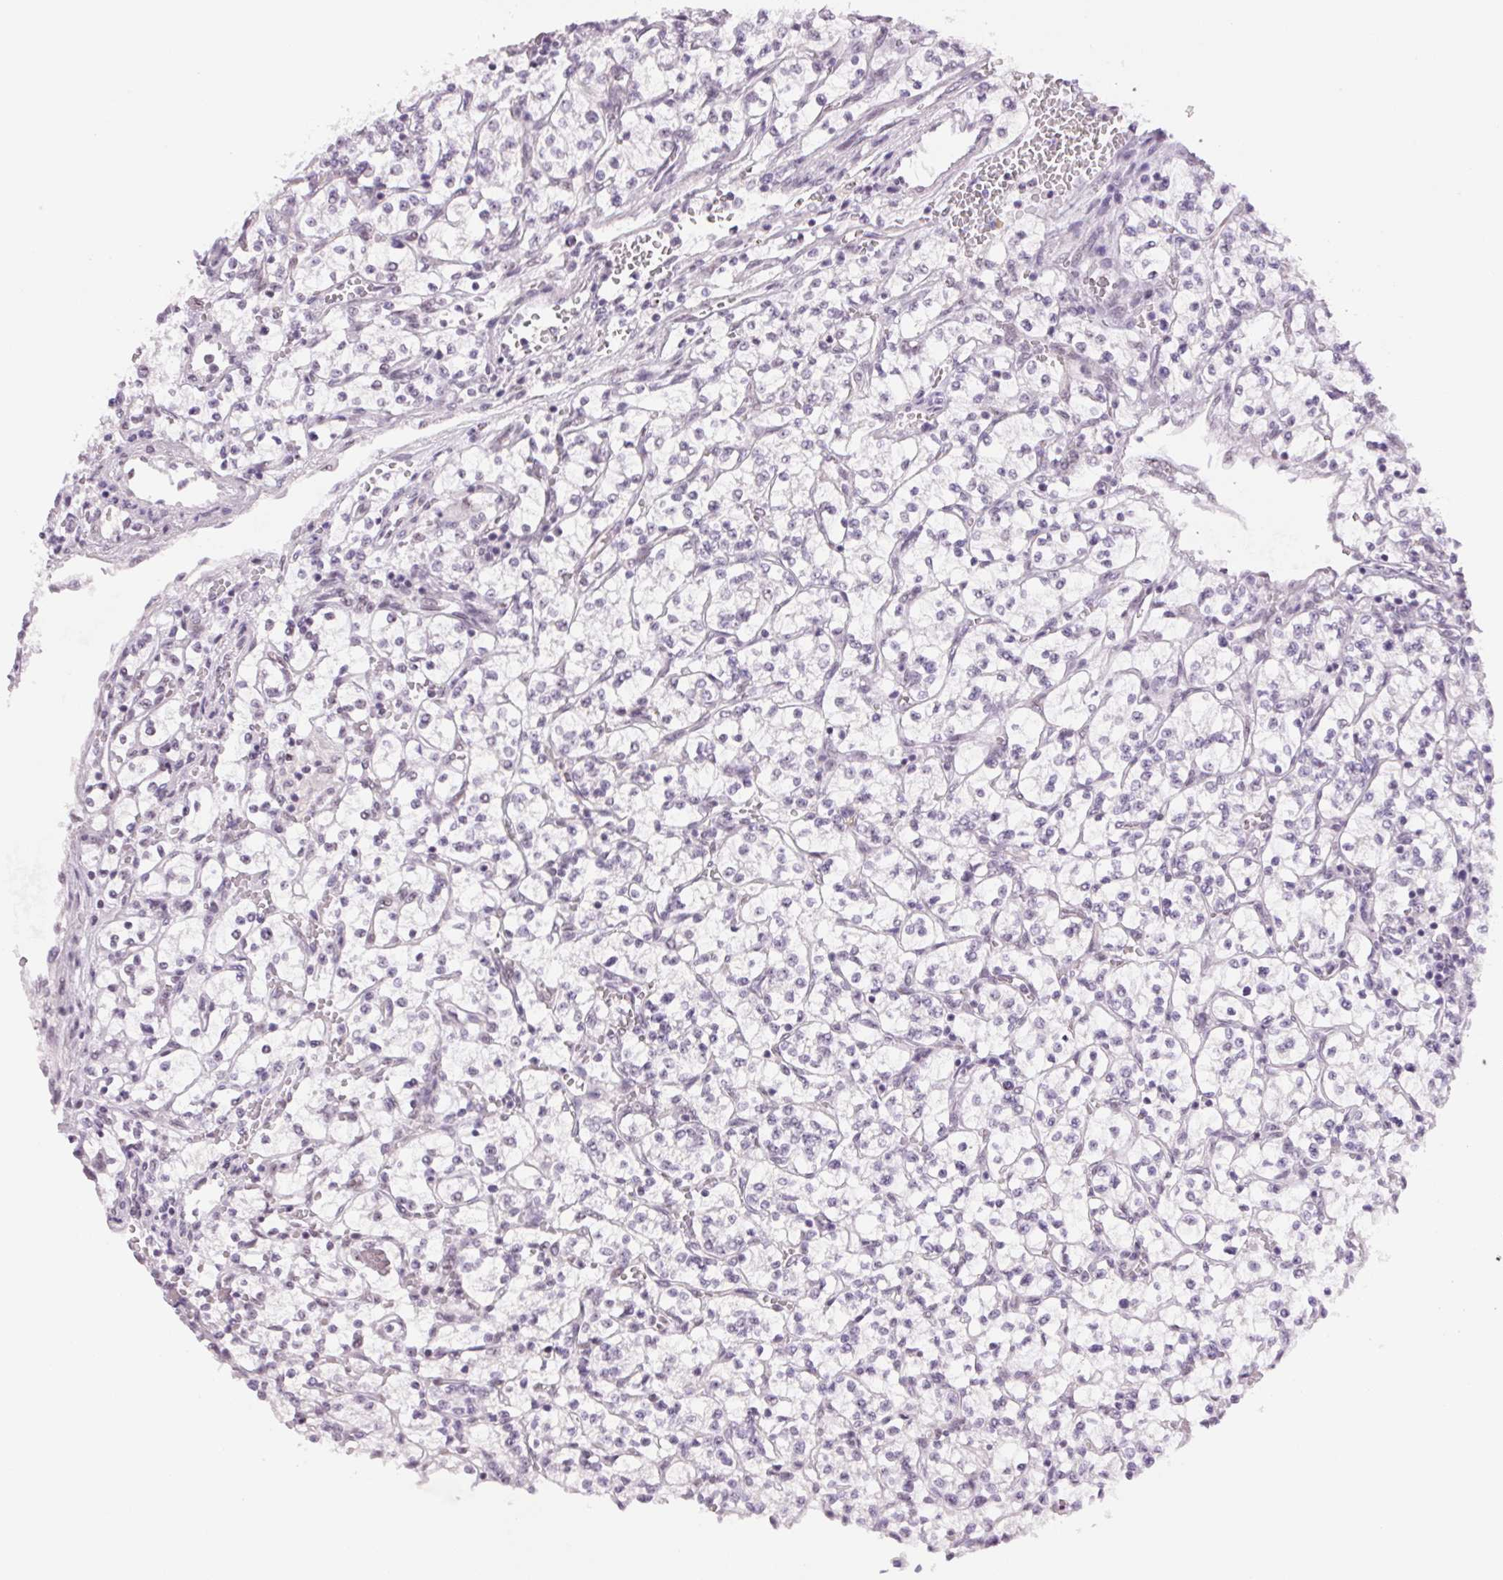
{"staining": {"intensity": "negative", "quantity": "none", "location": "none"}, "tissue": "renal cancer", "cell_type": "Tumor cells", "image_type": "cancer", "snomed": [{"axis": "morphology", "description": "Adenocarcinoma, NOS"}, {"axis": "topography", "description": "Kidney"}], "caption": "This is a micrograph of IHC staining of renal adenocarcinoma, which shows no staining in tumor cells. (Brightfield microscopy of DAB (3,3'-diaminobenzidine) IHC at high magnification).", "gene": "ZC3H14", "patient": {"sex": "female", "age": 64}}